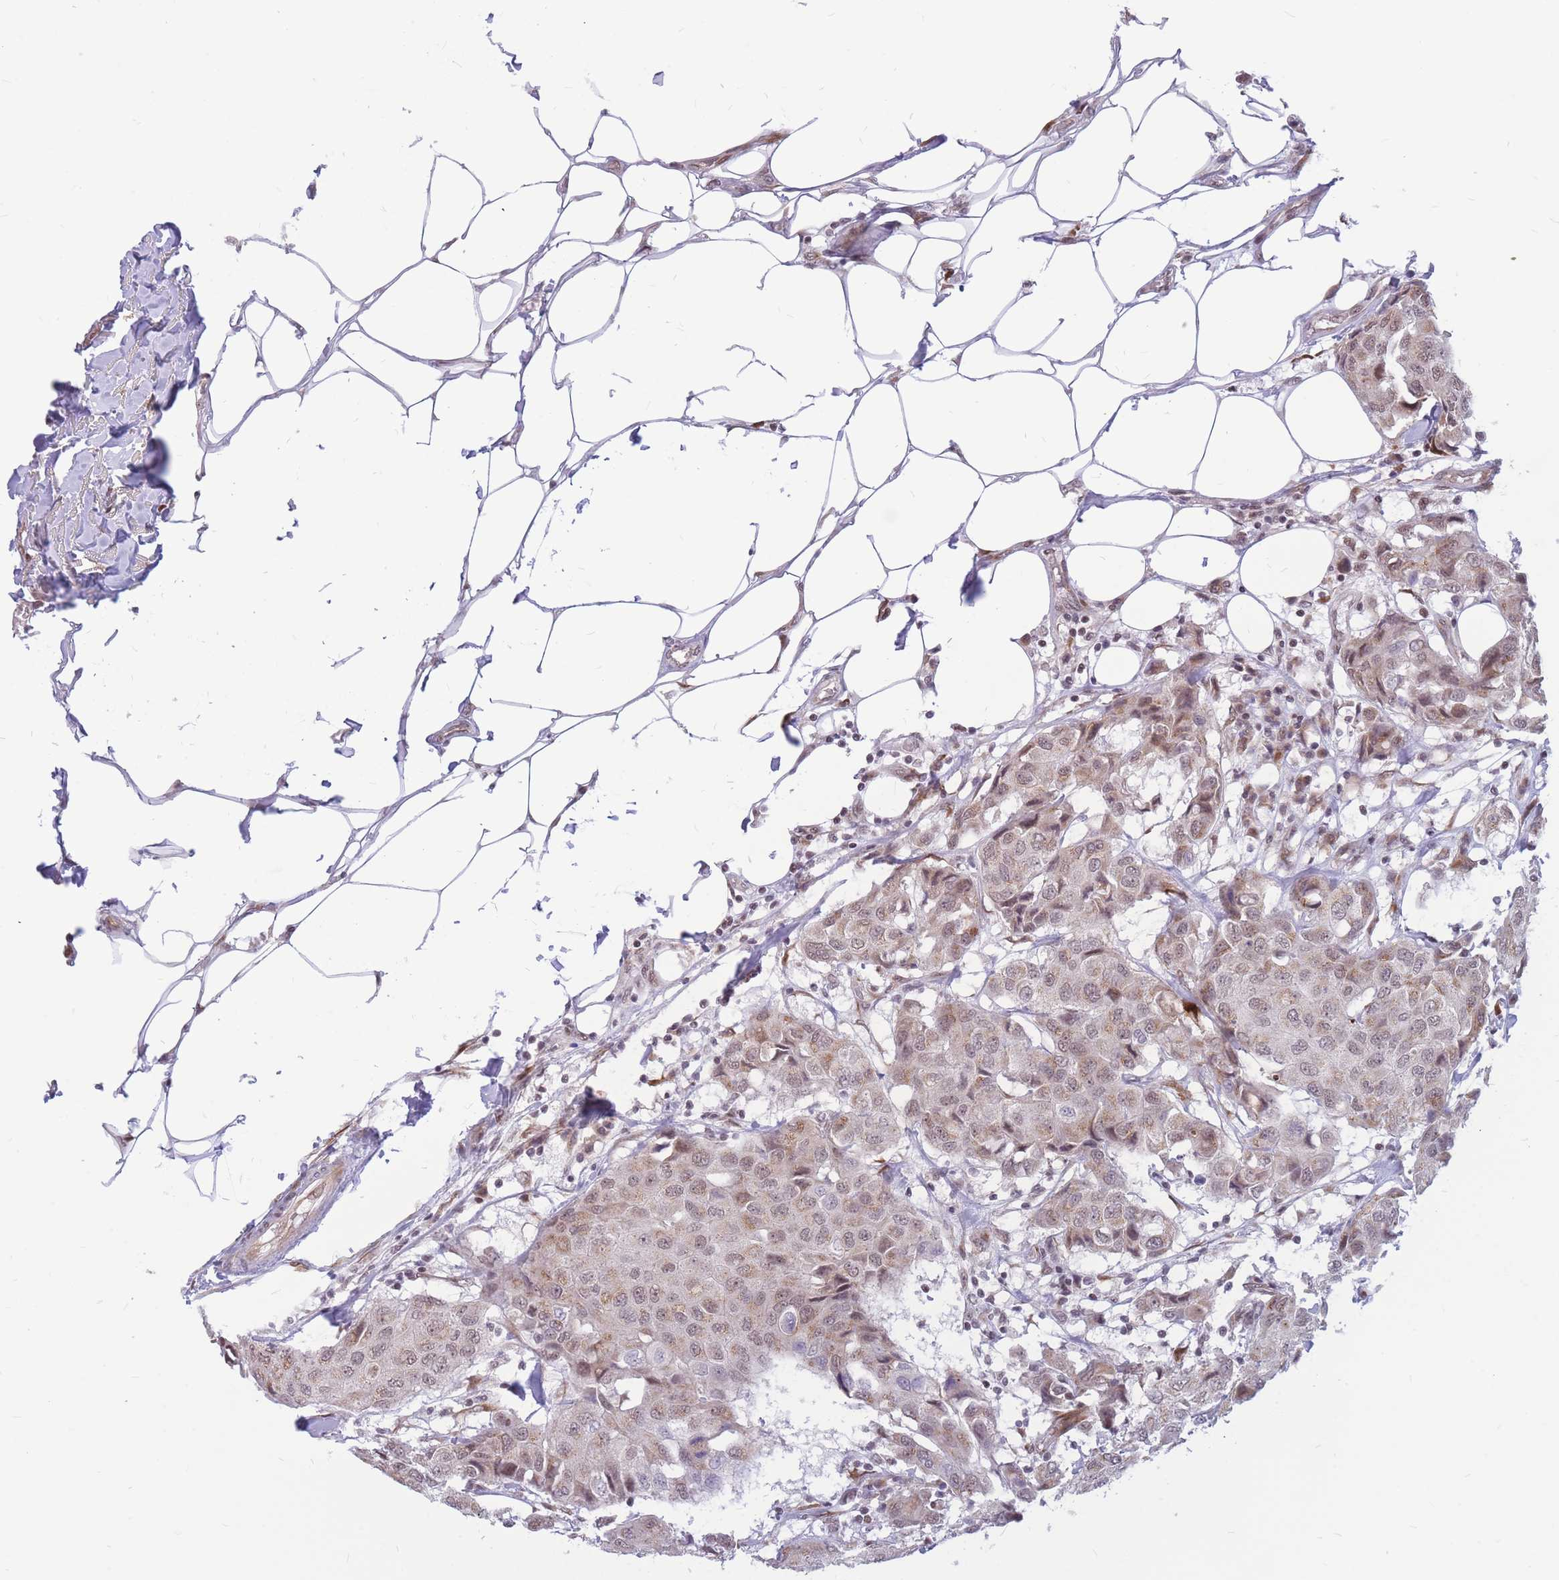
{"staining": {"intensity": "weak", "quantity": "25%-75%", "location": "nuclear"}, "tissue": "breast cancer", "cell_type": "Tumor cells", "image_type": "cancer", "snomed": [{"axis": "morphology", "description": "Duct carcinoma"}, {"axis": "topography", "description": "Breast"}], "caption": "Weak nuclear protein expression is identified in approximately 25%-75% of tumor cells in breast cancer. (DAB (3,3'-diaminobenzidine) IHC with brightfield microscopy, high magnification).", "gene": "ADD2", "patient": {"sex": "female", "age": 80}}